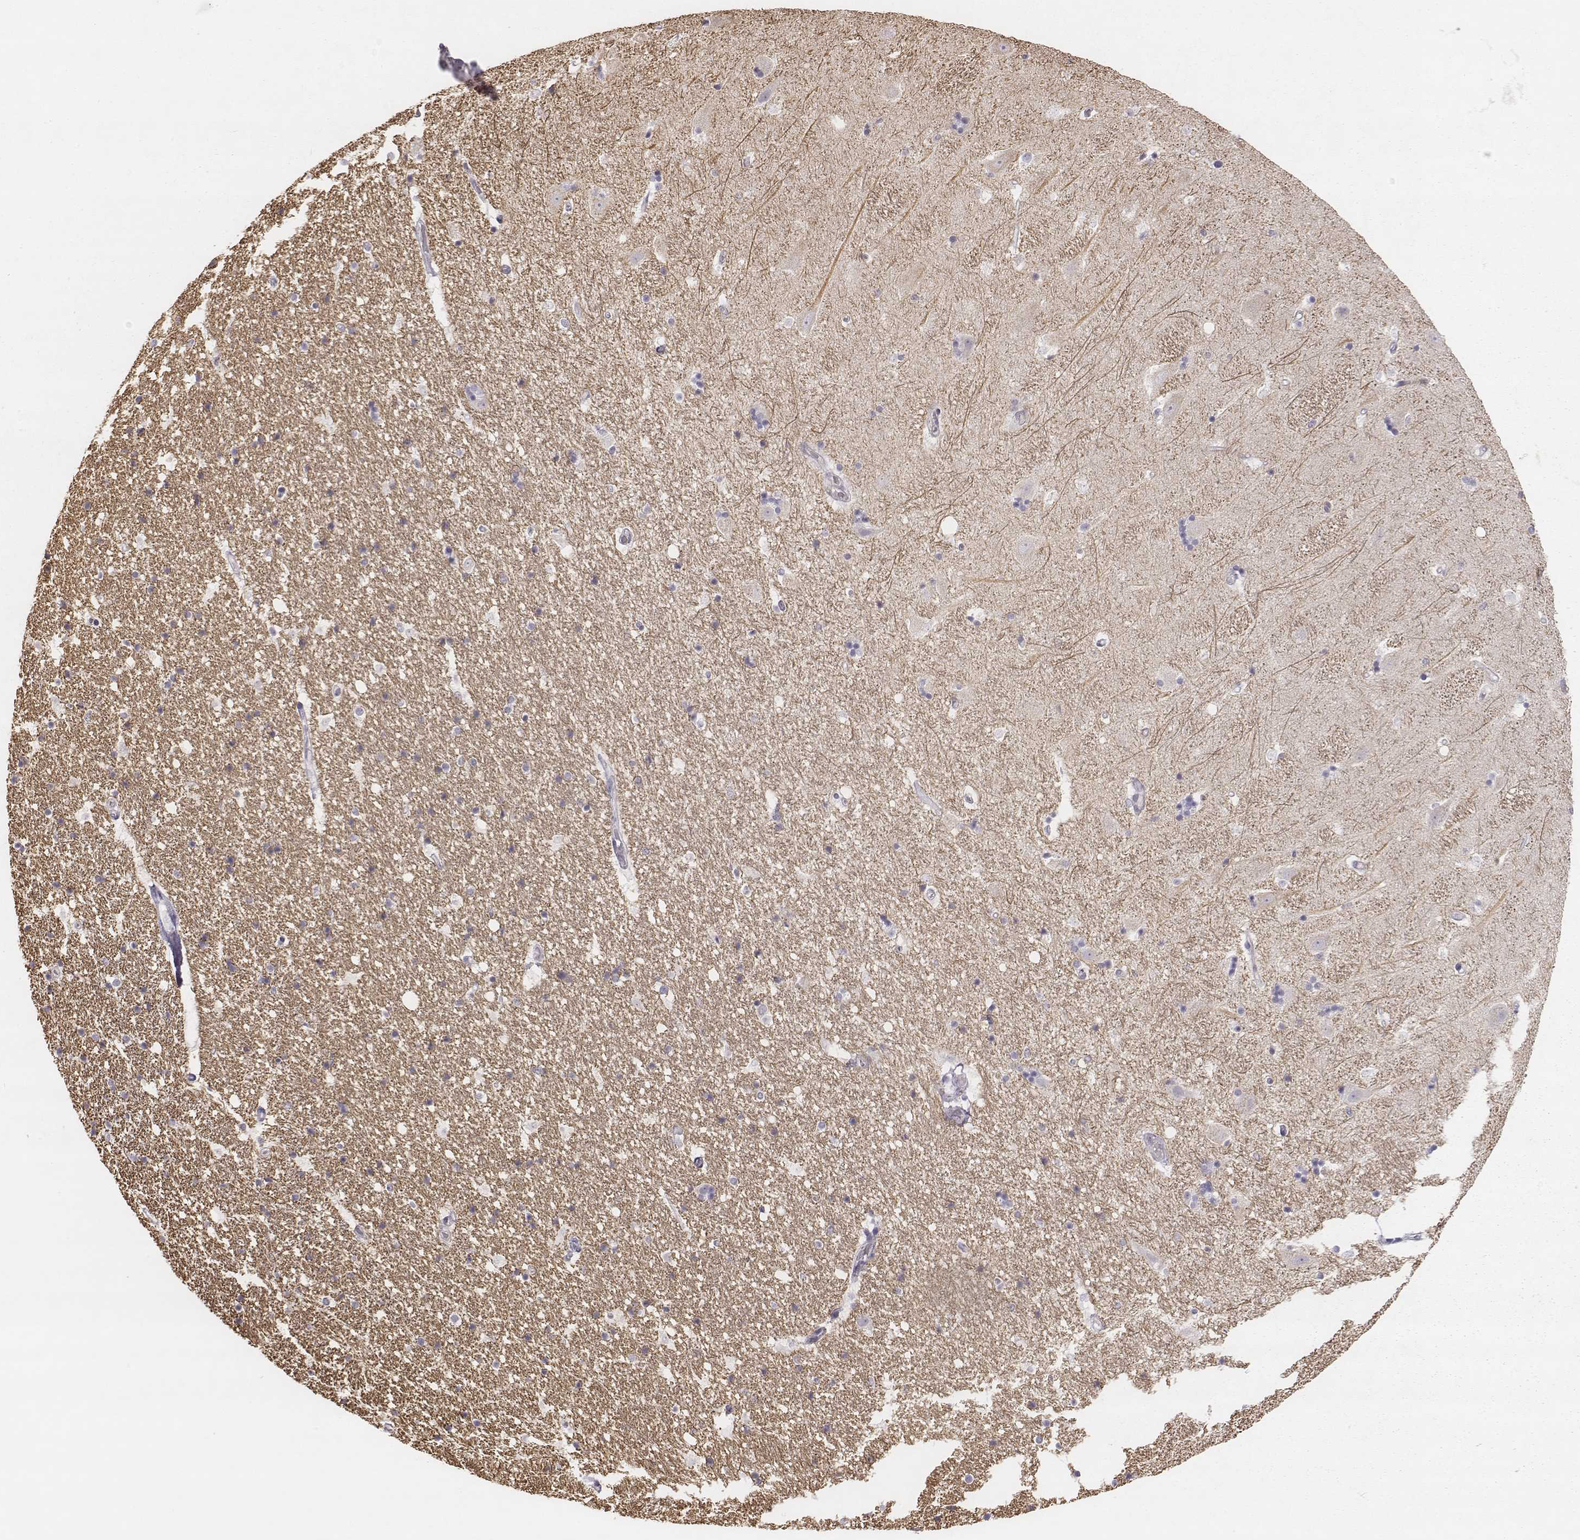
{"staining": {"intensity": "negative", "quantity": "none", "location": "none"}, "tissue": "hippocampus", "cell_type": "Glial cells", "image_type": "normal", "snomed": [{"axis": "morphology", "description": "Normal tissue, NOS"}, {"axis": "topography", "description": "Hippocampus"}], "caption": "Immunohistochemistry (IHC) of benign hippocampus shows no positivity in glial cells. (DAB (3,3'-diaminobenzidine) IHC with hematoxylin counter stain).", "gene": "KCNJ12", "patient": {"sex": "male", "age": 49}}